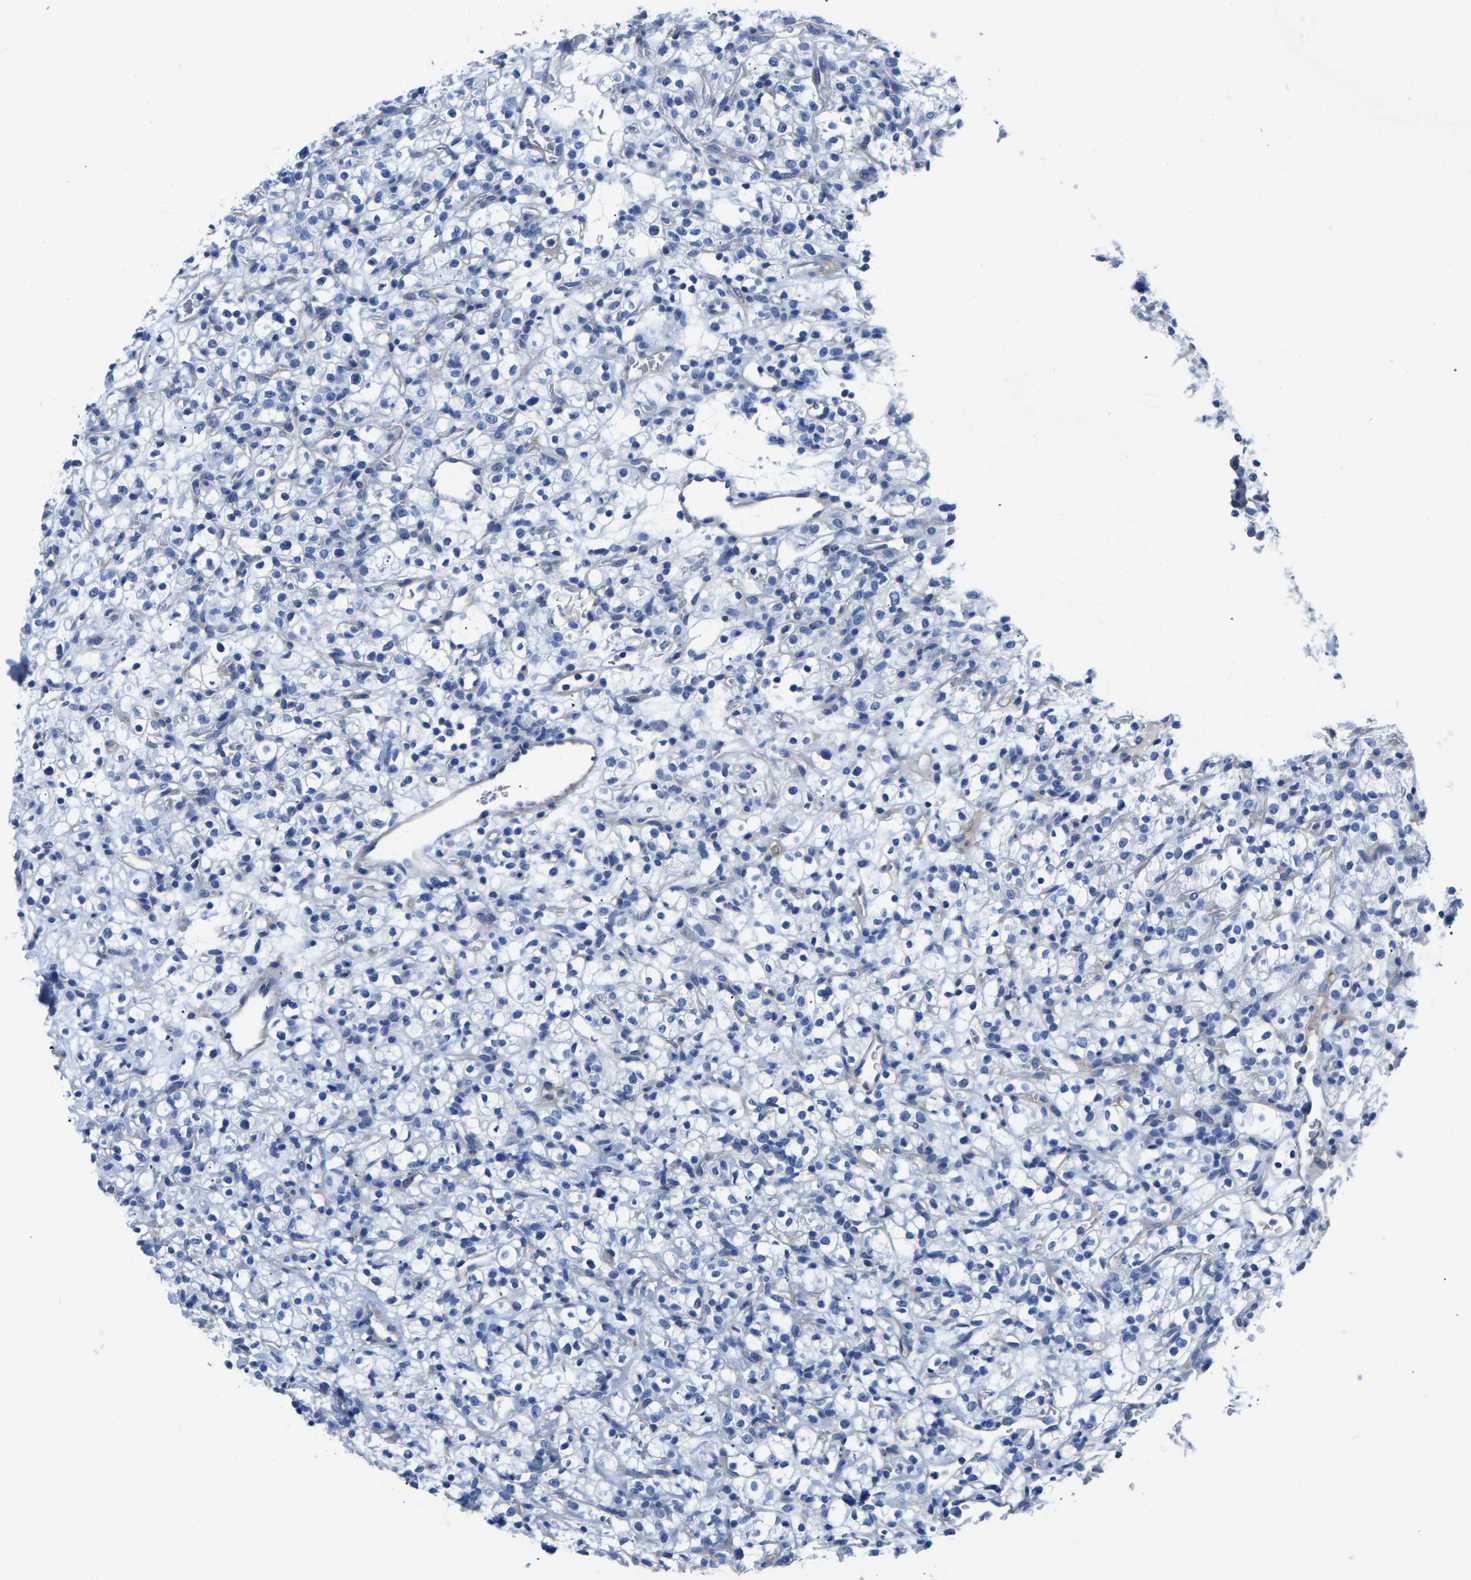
{"staining": {"intensity": "negative", "quantity": "none", "location": "none"}, "tissue": "renal cancer", "cell_type": "Tumor cells", "image_type": "cancer", "snomed": [{"axis": "morphology", "description": "Normal tissue, NOS"}, {"axis": "morphology", "description": "Adenocarcinoma, NOS"}, {"axis": "topography", "description": "Kidney"}], "caption": "A high-resolution histopathology image shows immunohistochemistry staining of renal cancer (adenocarcinoma), which shows no significant staining in tumor cells.", "gene": "UPK3A", "patient": {"sex": "female", "age": 72}}